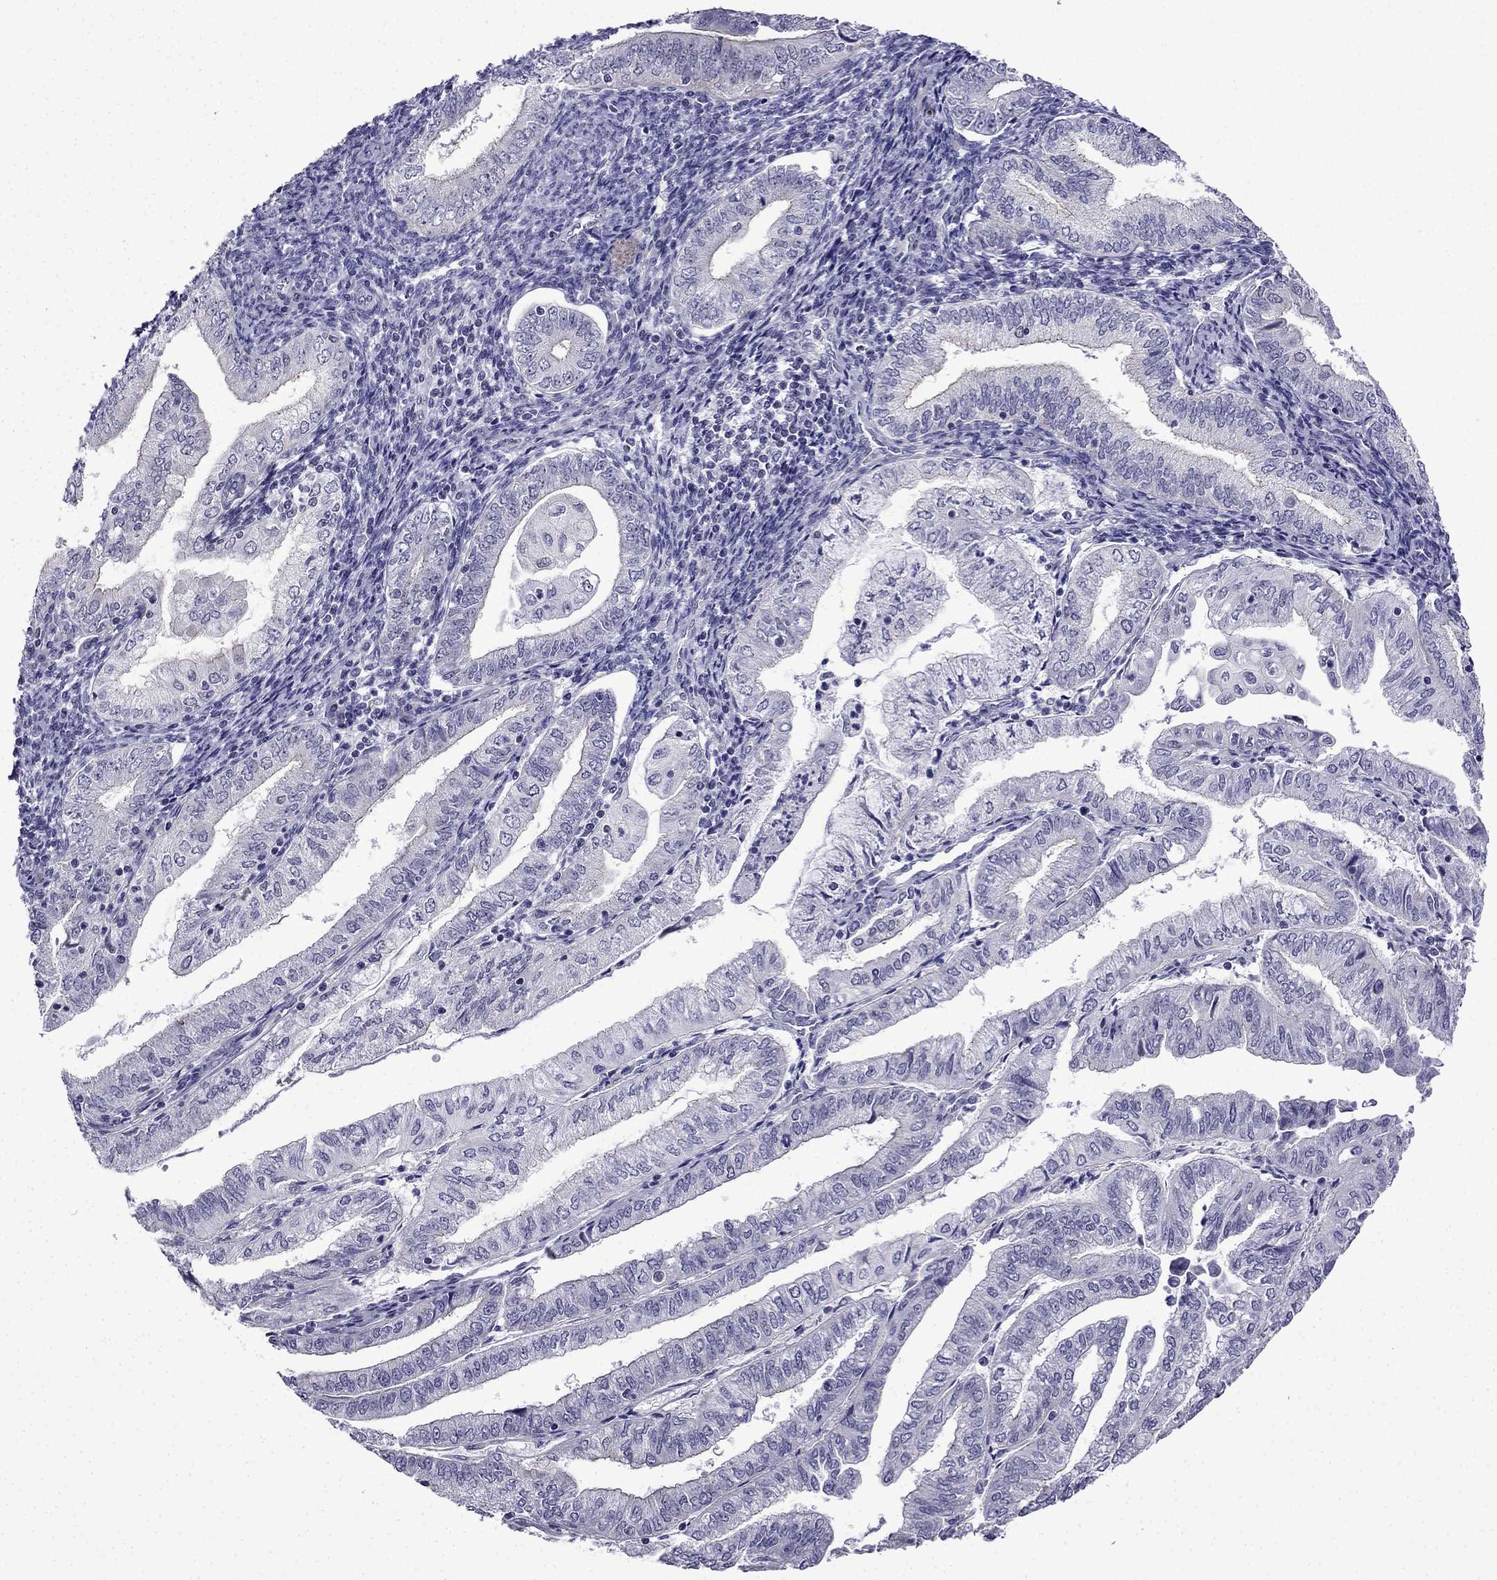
{"staining": {"intensity": "negative", "quantity": "none", "location": "none"}, "tissue": "endometrial cancer", "cell_type": "Tumor cells", "image_type": "cancer", "snomed": [{"axis": "morphology", "description": "Adenocarcinoma, NOS"}, {"axis": "topography", "description": "Endometrium"}], "caption": "Image shows no significant protein expression in tumor cells of endometrial adenocarcinoma.", "gene": "POM121L12", "patient": {"sex": "female", "age": 55}}